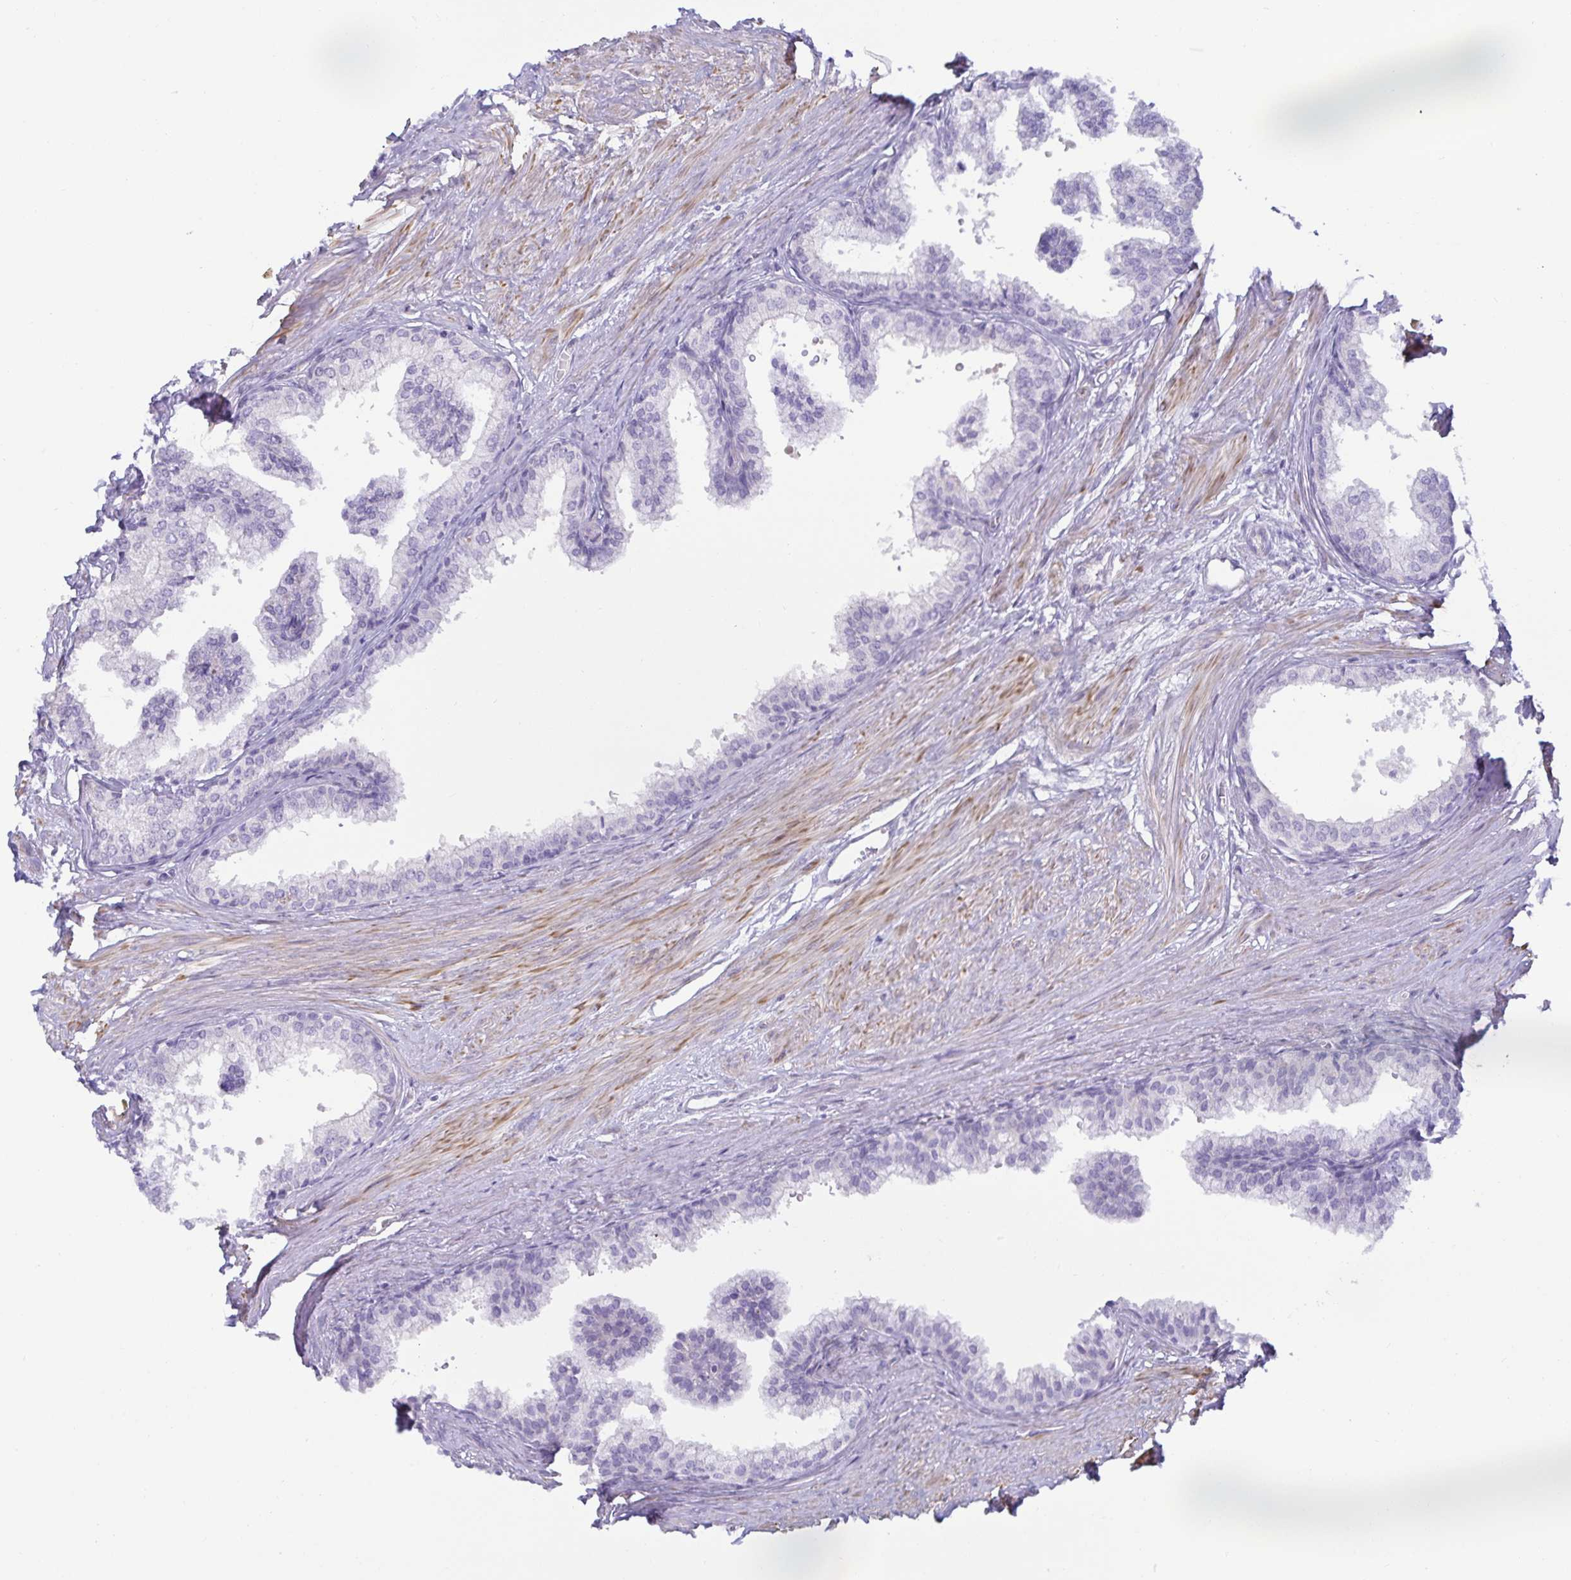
{"staining": {"intensity": "negative", "quantity": "none", "location": "none"}, "tissue": "prostate", "cell_type": "Glandular cells", "image_type": "normal", "snomed": [{"axis": "morphology", "description": "Normal tissue, NOS"}, {"axis": "topography", "description": "Prostate"}, {"axis": "topography", "description": "Peripheral nerve tissue"}], "caption": "Protein analysis of normal prostate reveals no significant staining in glandular cells.", "gene": "SPAG4", "patient": {"sex": "male", "age": 55}}